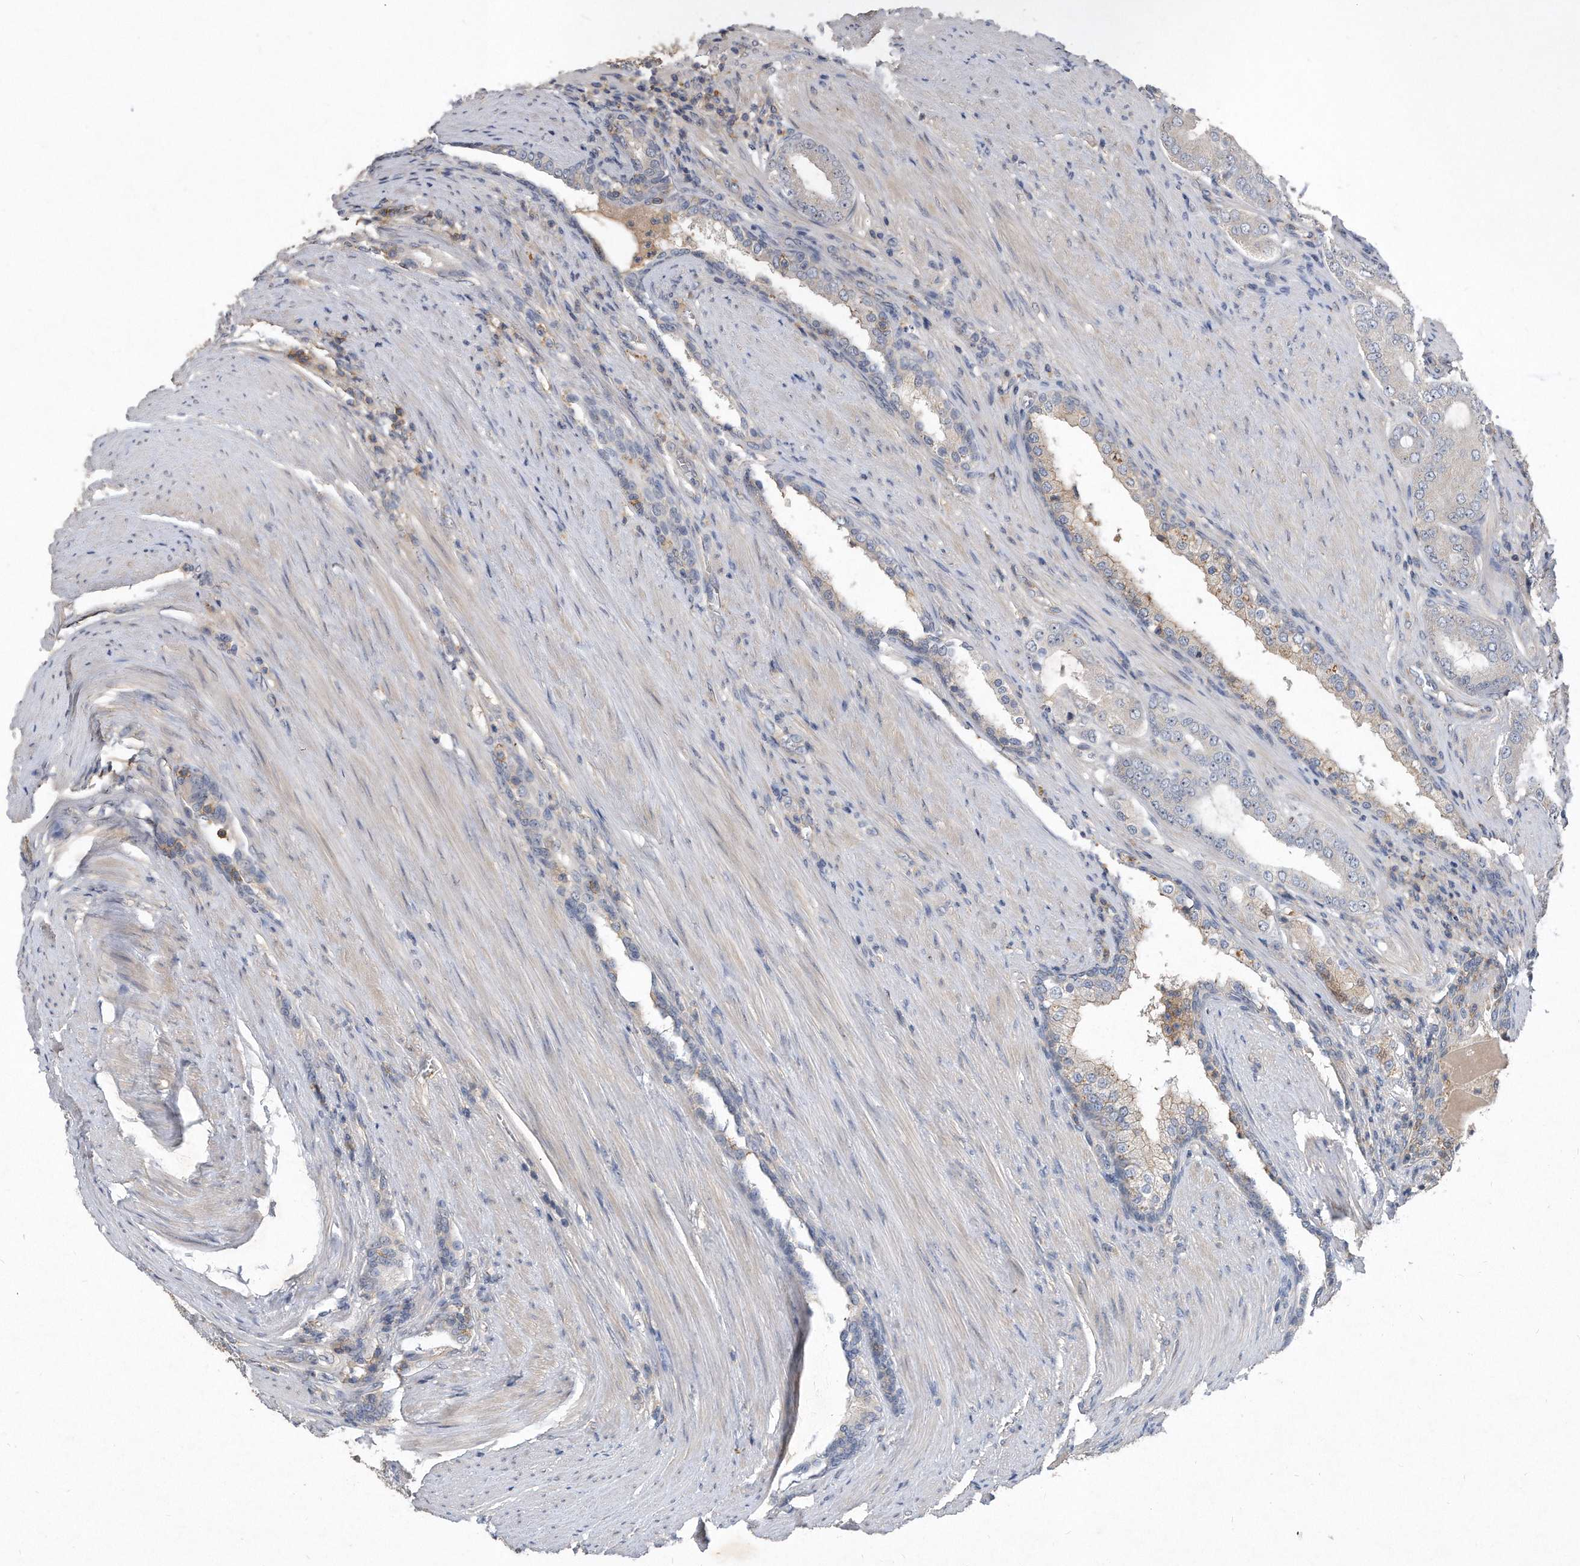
{"staining": {"intensity": "negative", "quantity": "none", "location": "none"}, "tissue": "prostate cancer", "cell_type": "Tumor cells", "image_type": "cancer", "snomed": [{"axis": "morphology", "description": "Adenocarcinoma, High grade"}, {"axis": "topography", "description": "Prostate"}], "caption": "Immunohistochemistry (IHC) of human high-grade adenocarcinoma (prostate) demonstrates no positivity in tumor cells.", "gene": "PGBD2", "patient": {"sex": "male", "age": 60}}